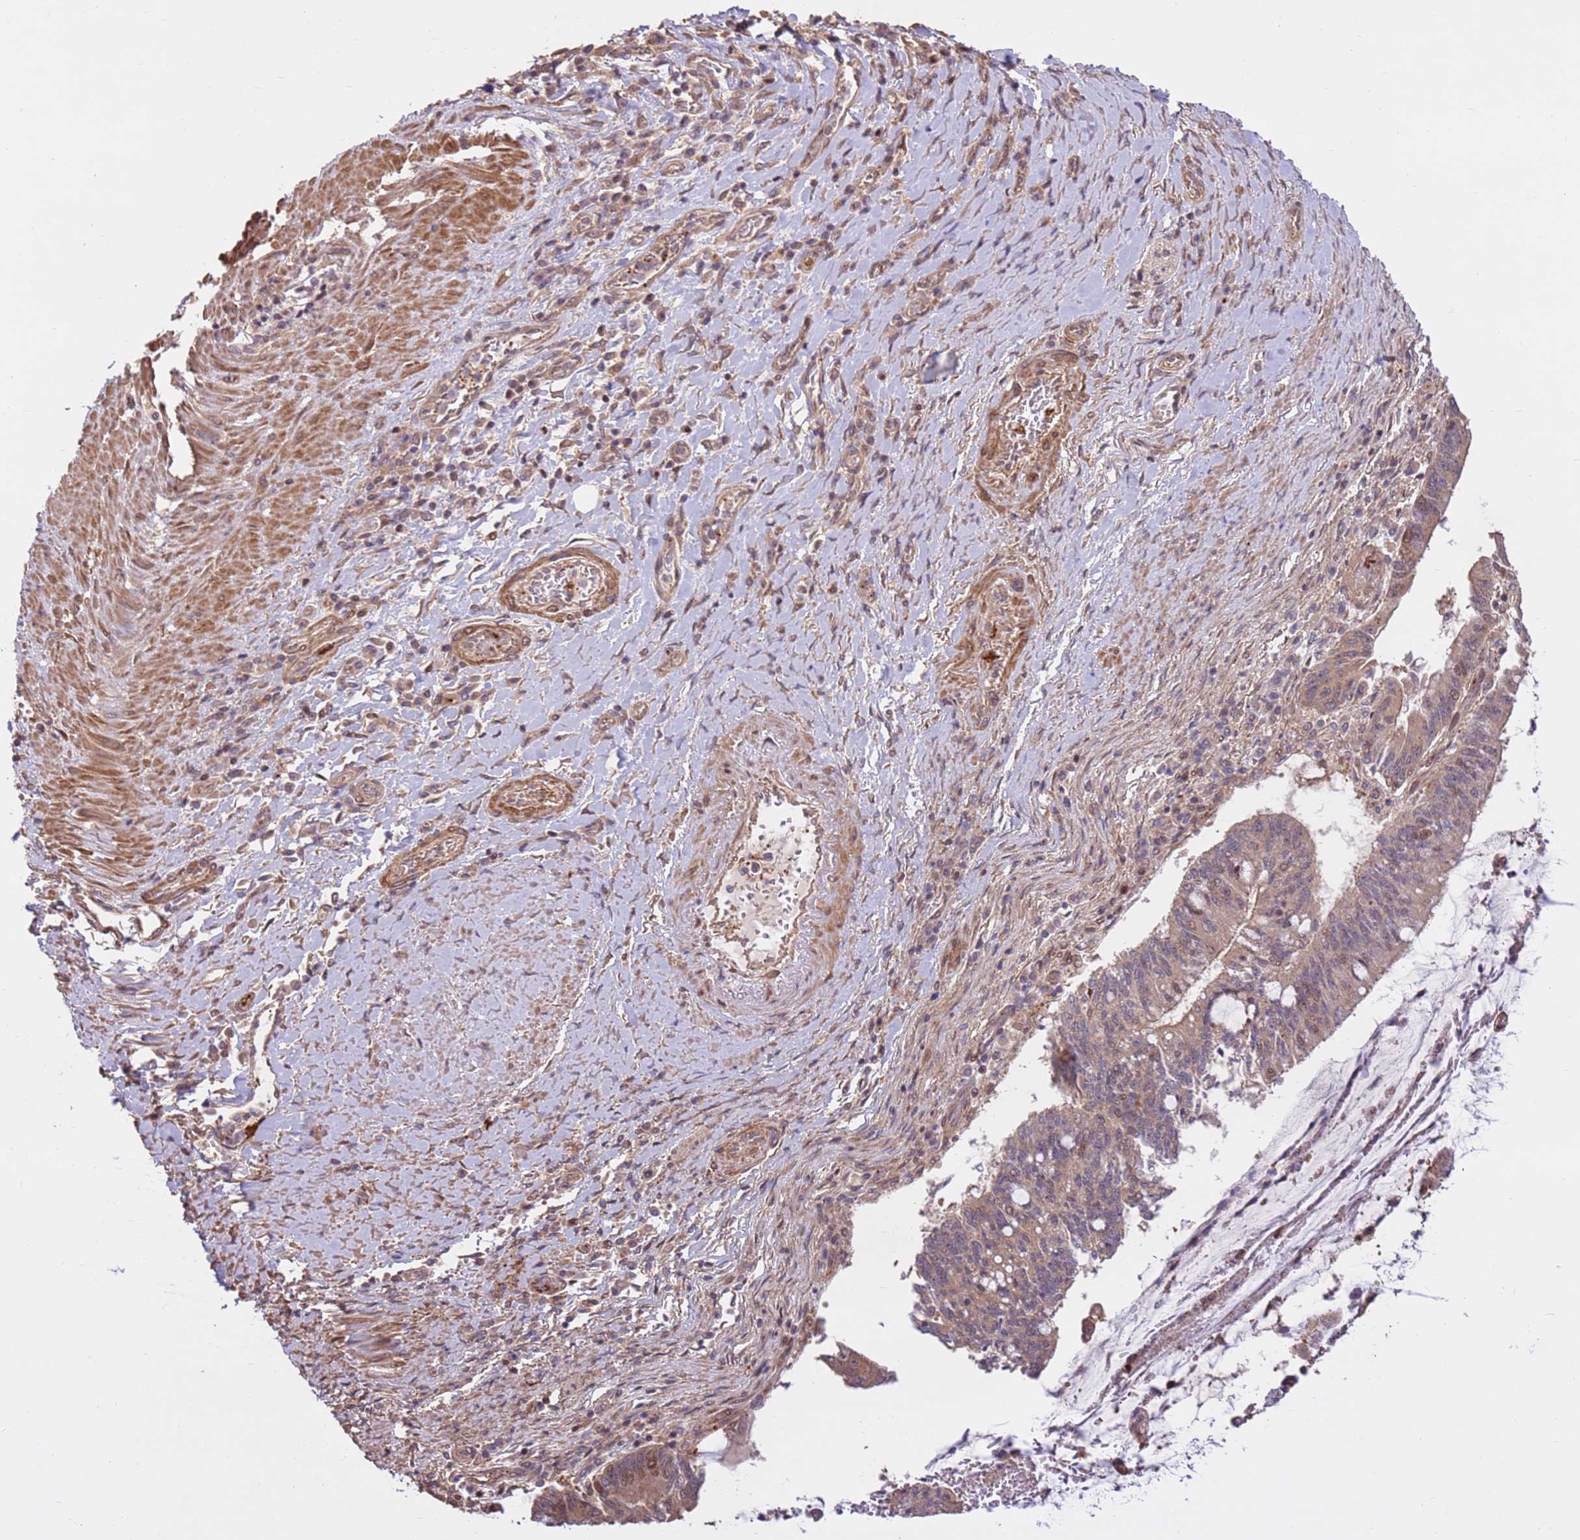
{"staining": {"intensity": "weak", "quantity": ">75%", "location": "cytoplasmic/membranous,nuclear"}, "tissue": "pancreatic cancer", "cell_type": "Tumor cells", "image_type": "cancer", "snomed": [{"axis": "morphology", "description": "Adenocarcinoma, NOS"}, {"axis": "topography", "description": "Pancreas"}], "caption": "Immunohistochemical staining of pancreatic cancer displays weak cytoplasmic/membranous and nuclear protein expression in about >75% of tumor cells.", "gene": "CCDC112", "patient": {"sex": "female", "age": 50}}